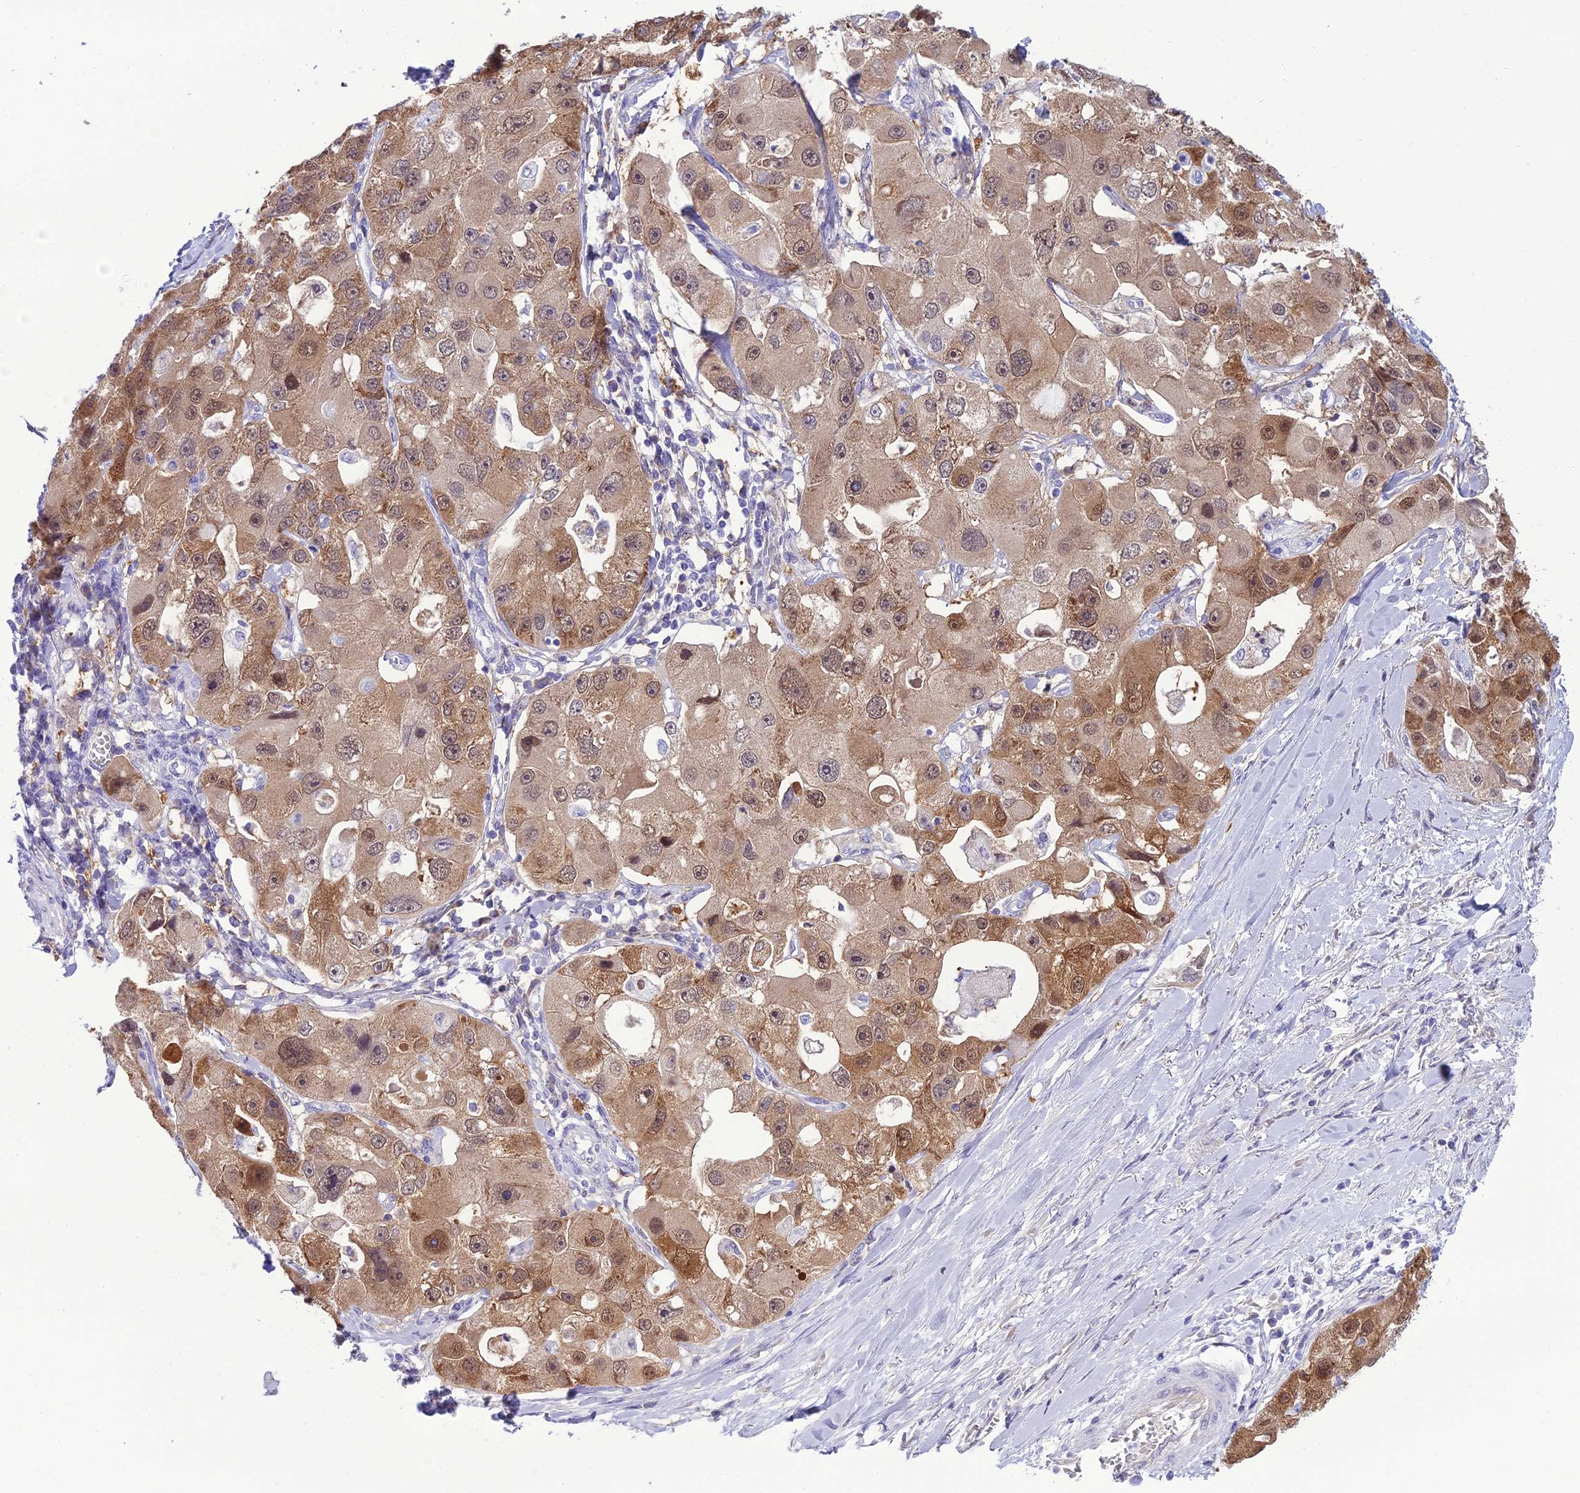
{"staining": {"intensity": "moderate", "quantity": ">75%", "location": "cytoplasmic/membranous"}, "tissue": "lung cancer", "cell_type": "Tumor cells", "image_type": "cancer", "snomed": [{"axis": "morphology", "description": "Adenocarcinoma, NOS"}, {"axis": "topography", "description": "Lung"}], "caption": "High-power microscopy captured an immunohistochemistry (IHC) micrograph of lung adenocarcinoma, revealing moderate cytoplasmic/membranous positivity in about >75% of tumor cells.", "gene": "GNPNAT1", "patient": {"sex": "female", "age": 54}}